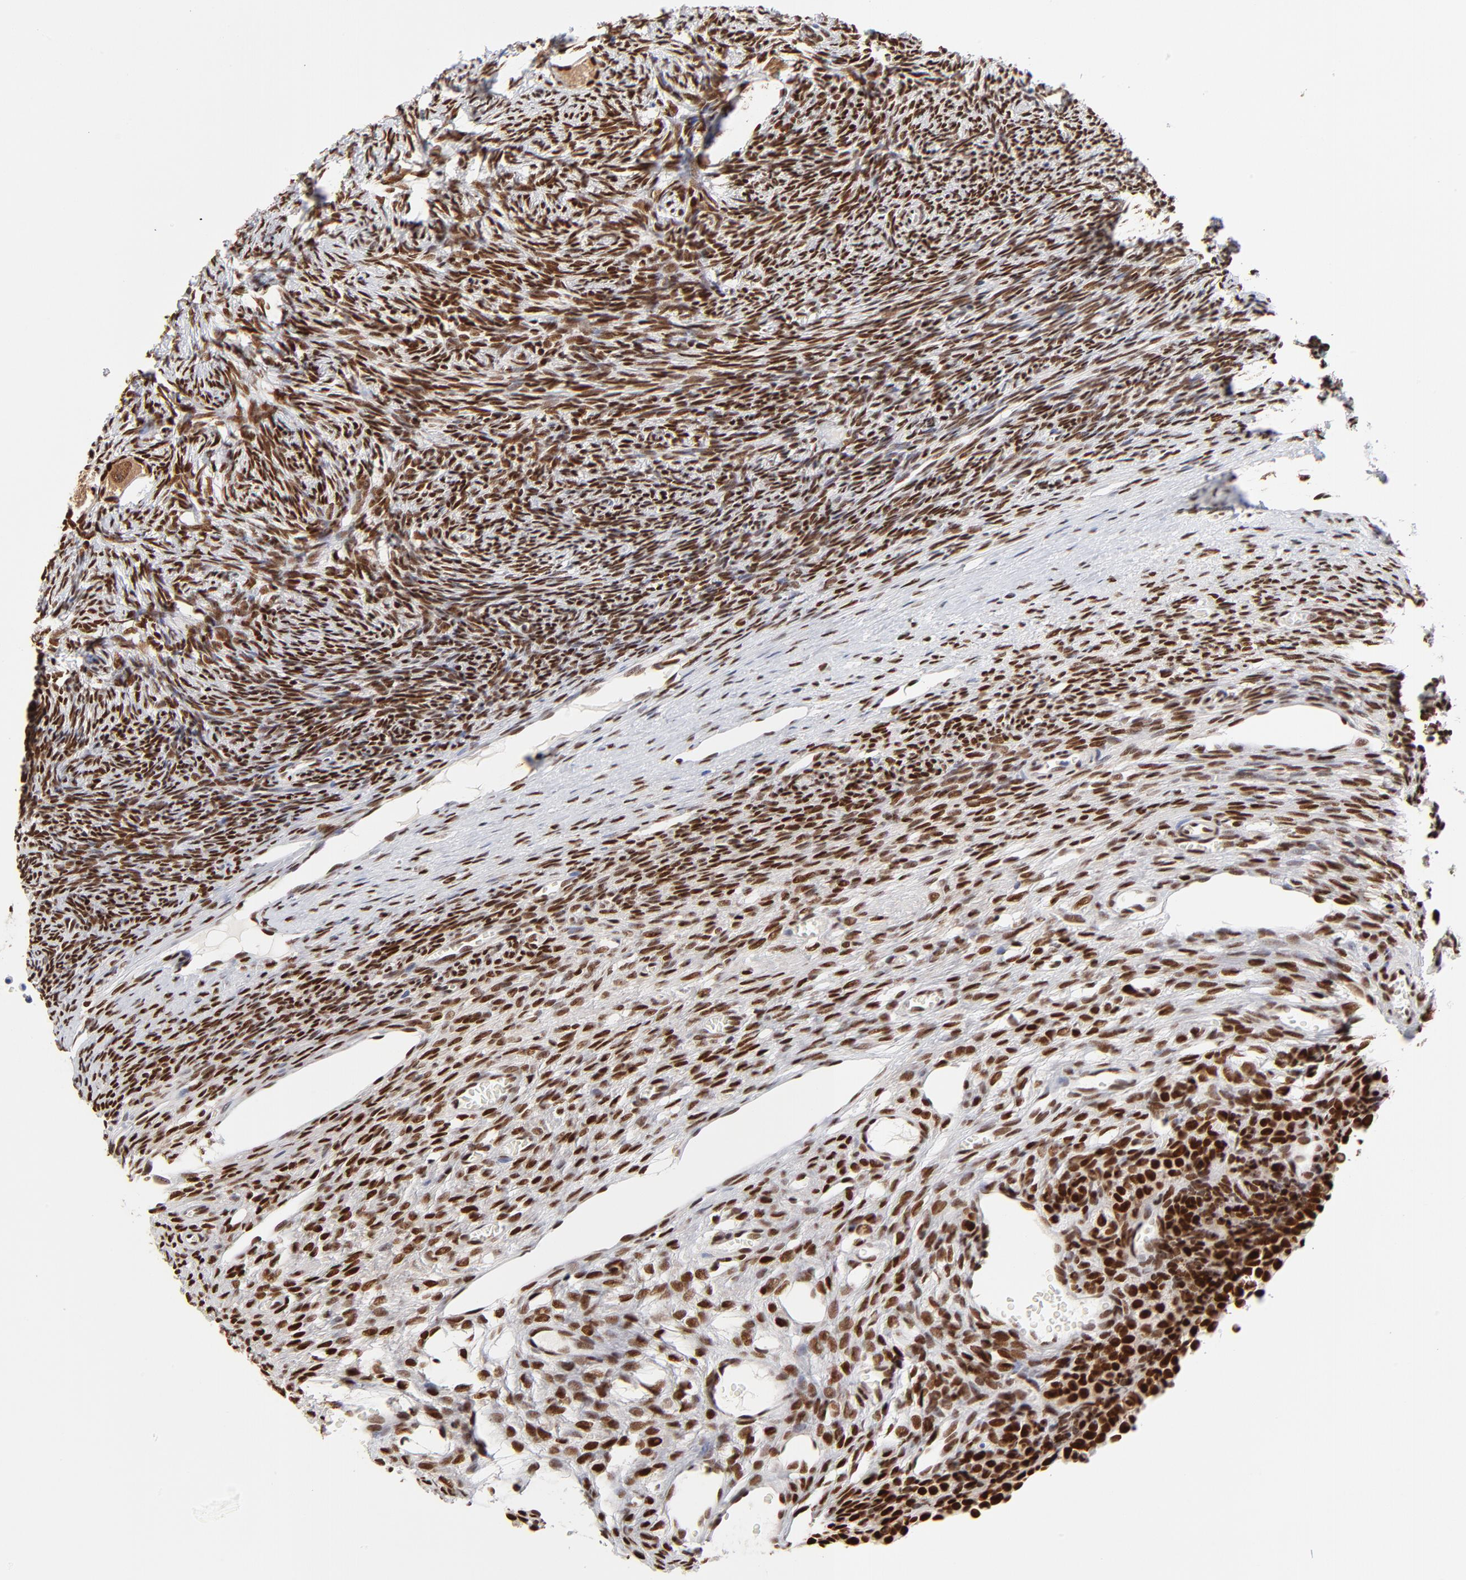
{"staining": {"intensity": "strong", "quantity": ">75%", "location": "nuclear"}, "tissue": "ovary", "cell_type": "Follicle cells", "image_type": "normal", "snomed": [{"axis": "morphology", "description": "Normal tissue, NOS"}, {"axis": "topography", "description": "Ovary"}], "caption": "An immunohistochemistry photomicrograph of unremarkable tissue is shown. Protein staining in brown highlights strong nuclear positivity in ovary within follicle cells. (brown staining indicates protein expression, while blue staining denotes nuclei).", "gene": "ZMYM3", "patient": {"sex": "female", "age": 27}}